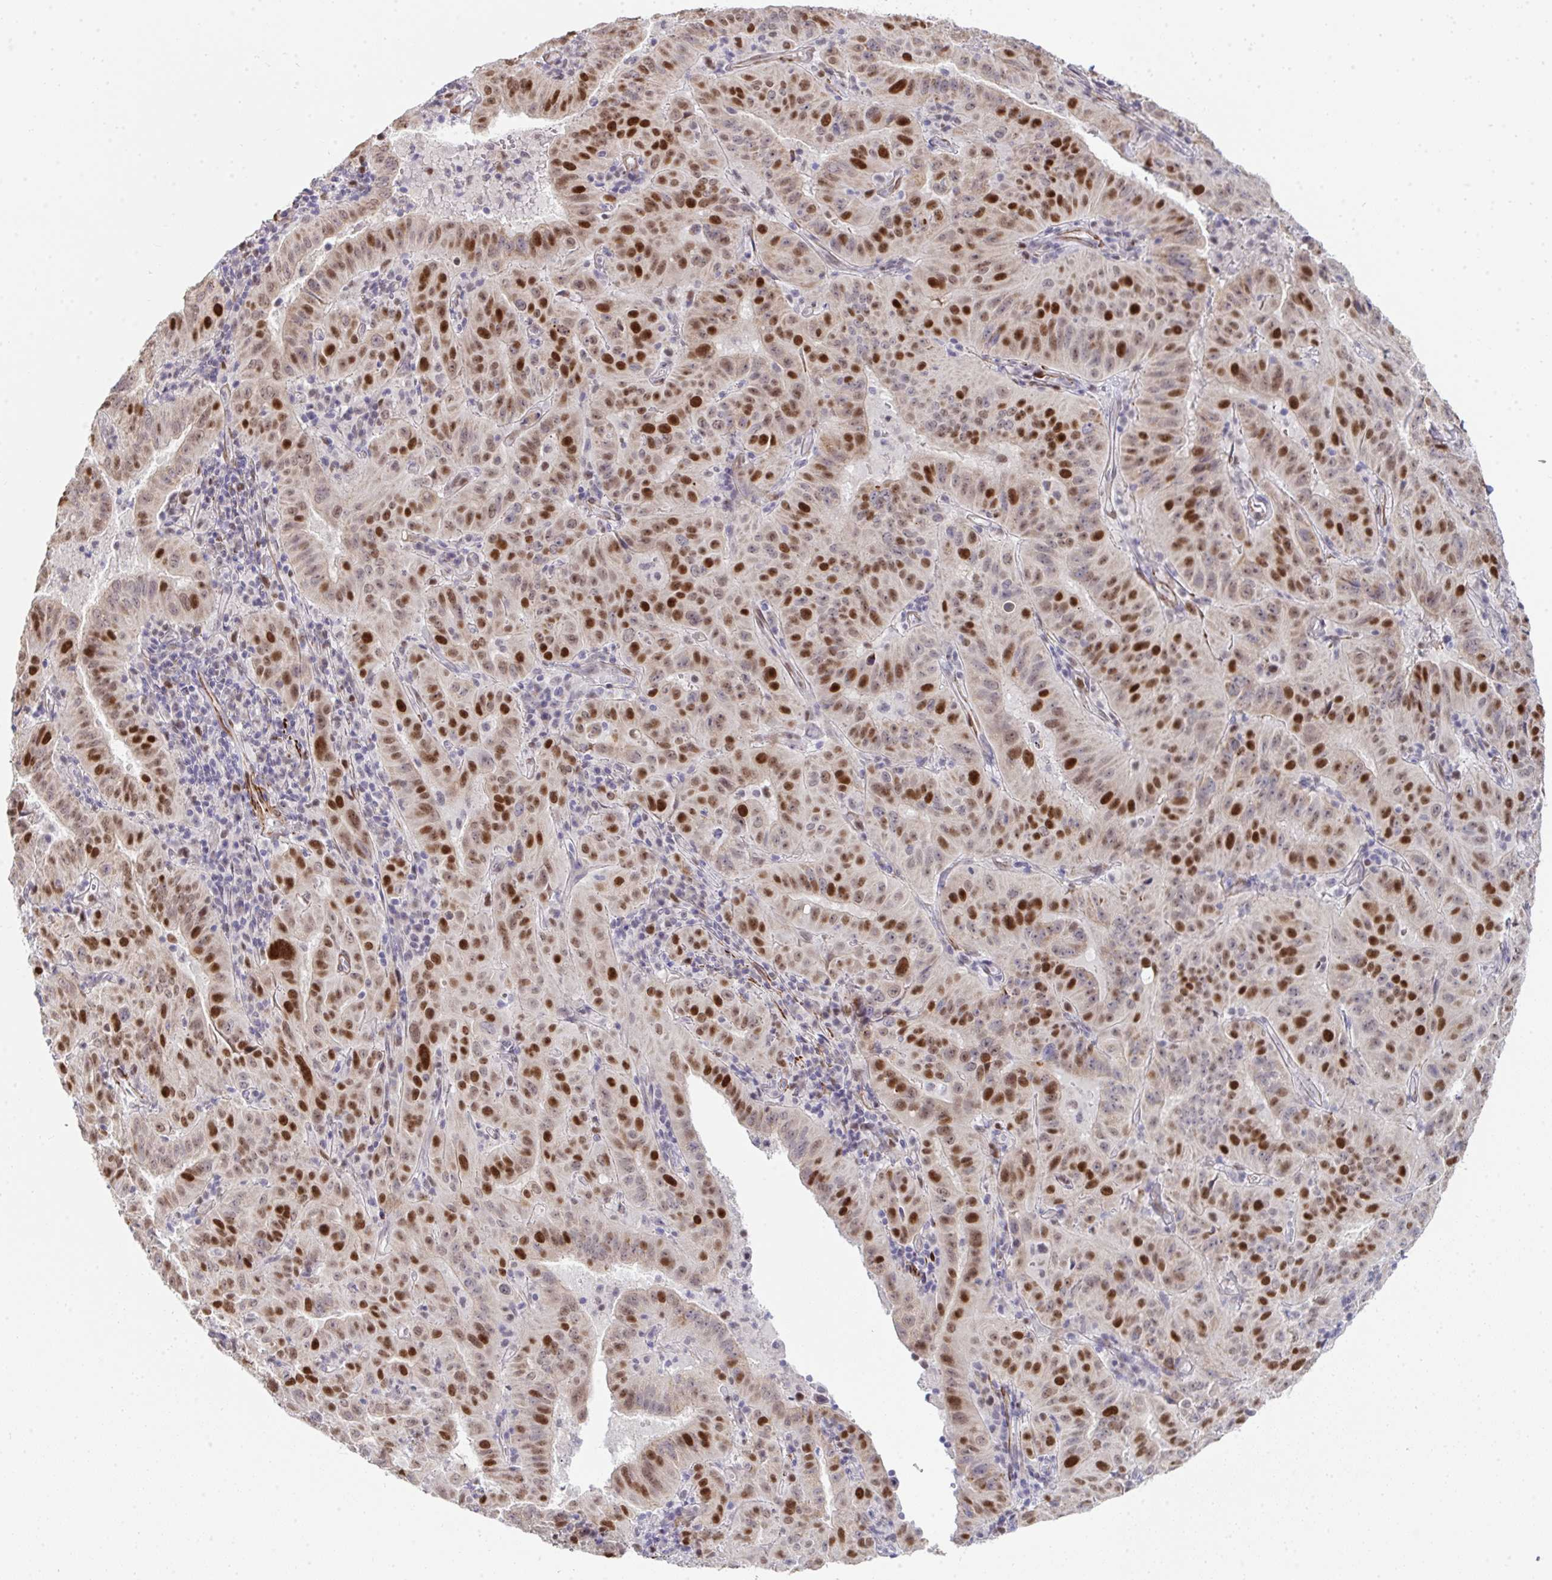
{"staining": {"intensity": "moderate", "quantity": "25%-75%", "location": "nuclear"}, "tissue": "pancreatic cancer", "cell_type": "Tumor cells", "image_type": "cancer", "snomed": [{"axis": "morphology", "description": "Adenocarcinoma, NOS"}, {"axis": "topography", "description": "Pancreas"}], "caption": "The micrograph shows staining of pancreatic cancer (adenocarcinoma), revealing moderate nuclear protein staining (brown color) within tumor cells.", "gene": "GINS2", "patient": {"sex": "male", "age": 63}}